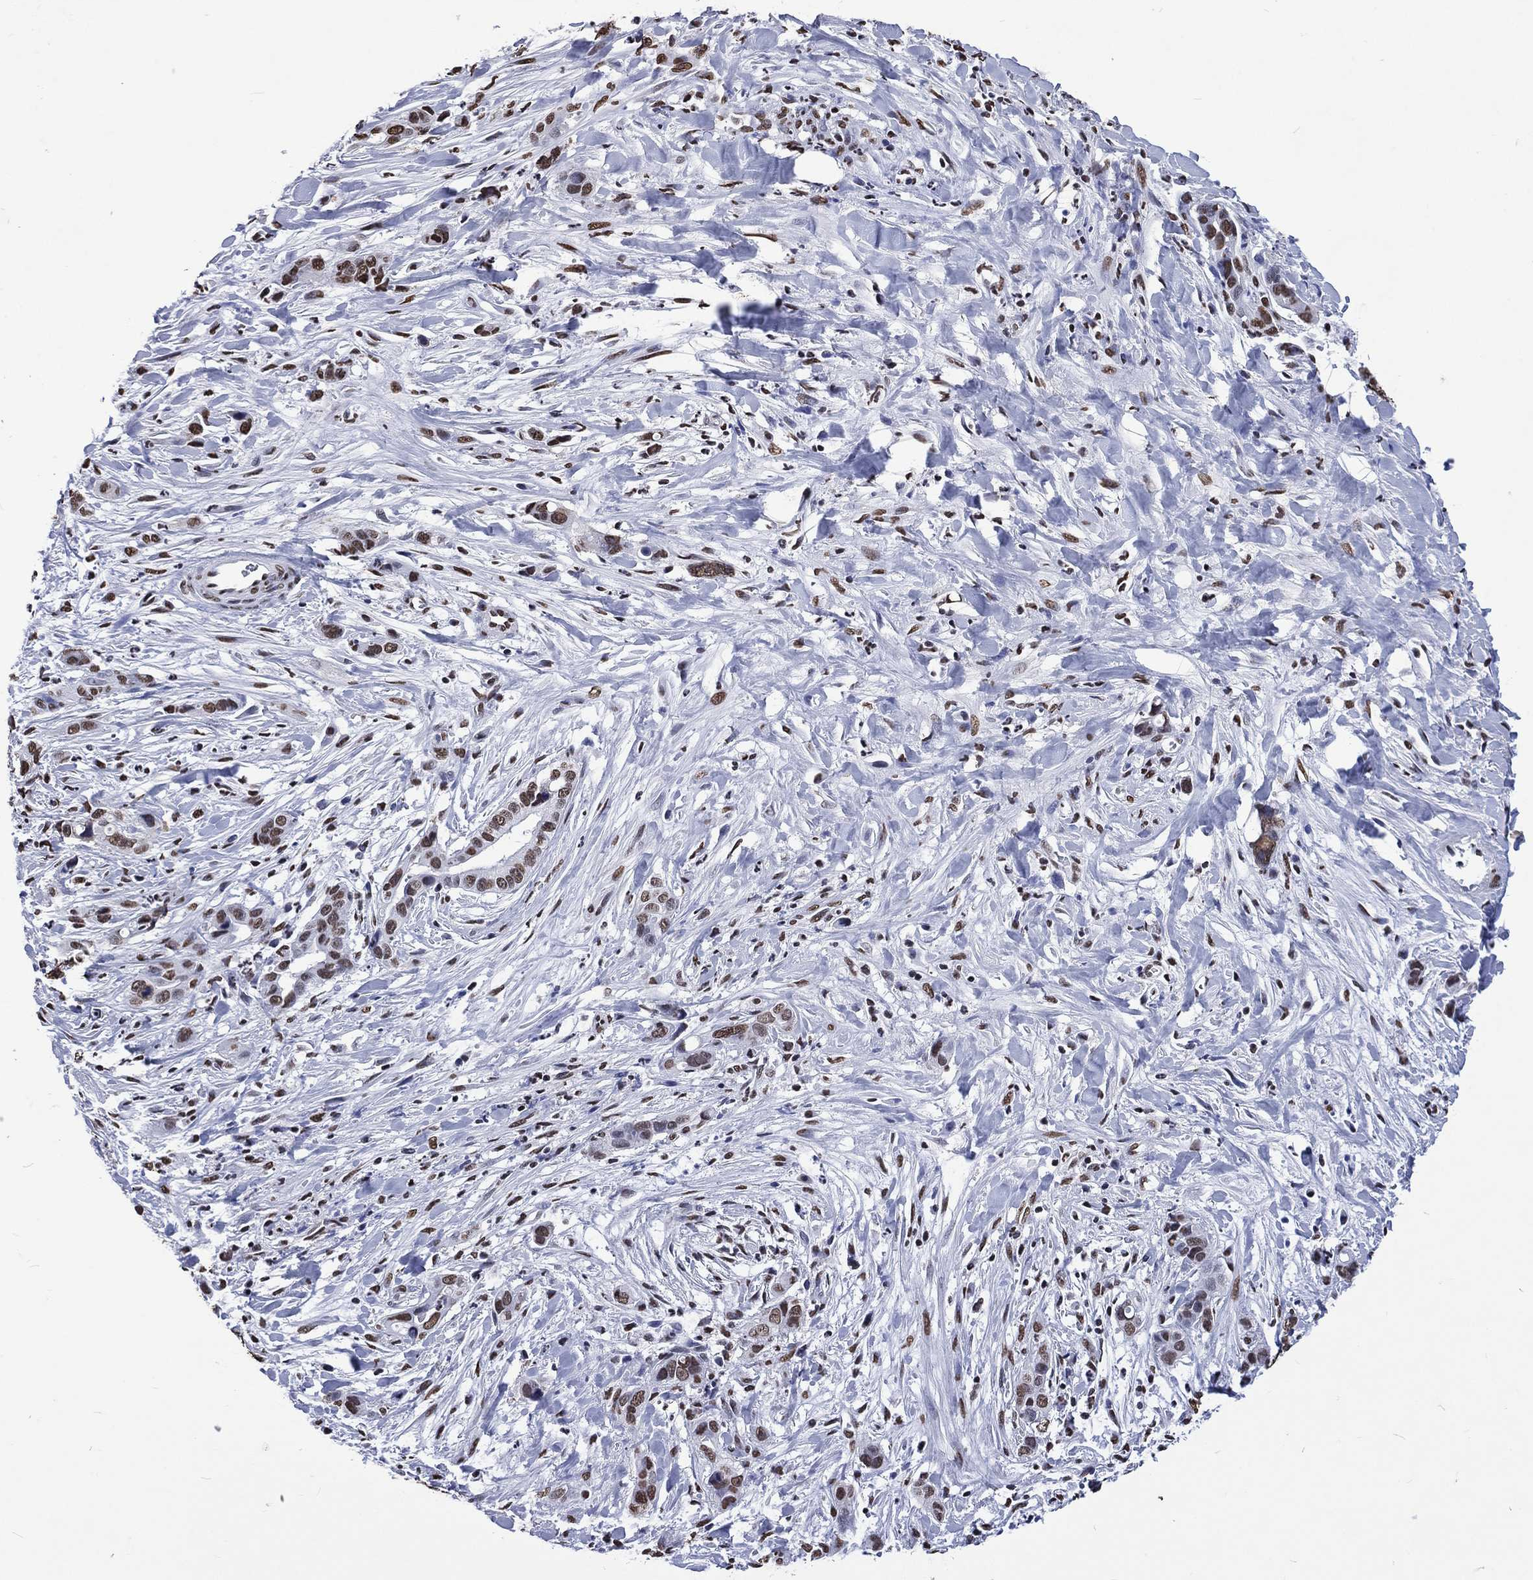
{"staining": {"intensity": "moderate", "quantity": ">75%", "location": "nuclear"}, "tissue": "liver cancer", "cell_type": "Tumor cells", "image_type": "cancer", "snomed": [{"axis": "morphology", "description": "Cholangiocarcinoma"}, {"axis": "topography", "description": "Liver"}], "caption": "Liver cancer (cholangiocarcinoma) was stained to show a protein in brown. There is medium levels of moderate nuclear positivity in about >75% of tumor cells.", "gene": "RETREG2", "patient": {"sex": "female", "age": 79}}